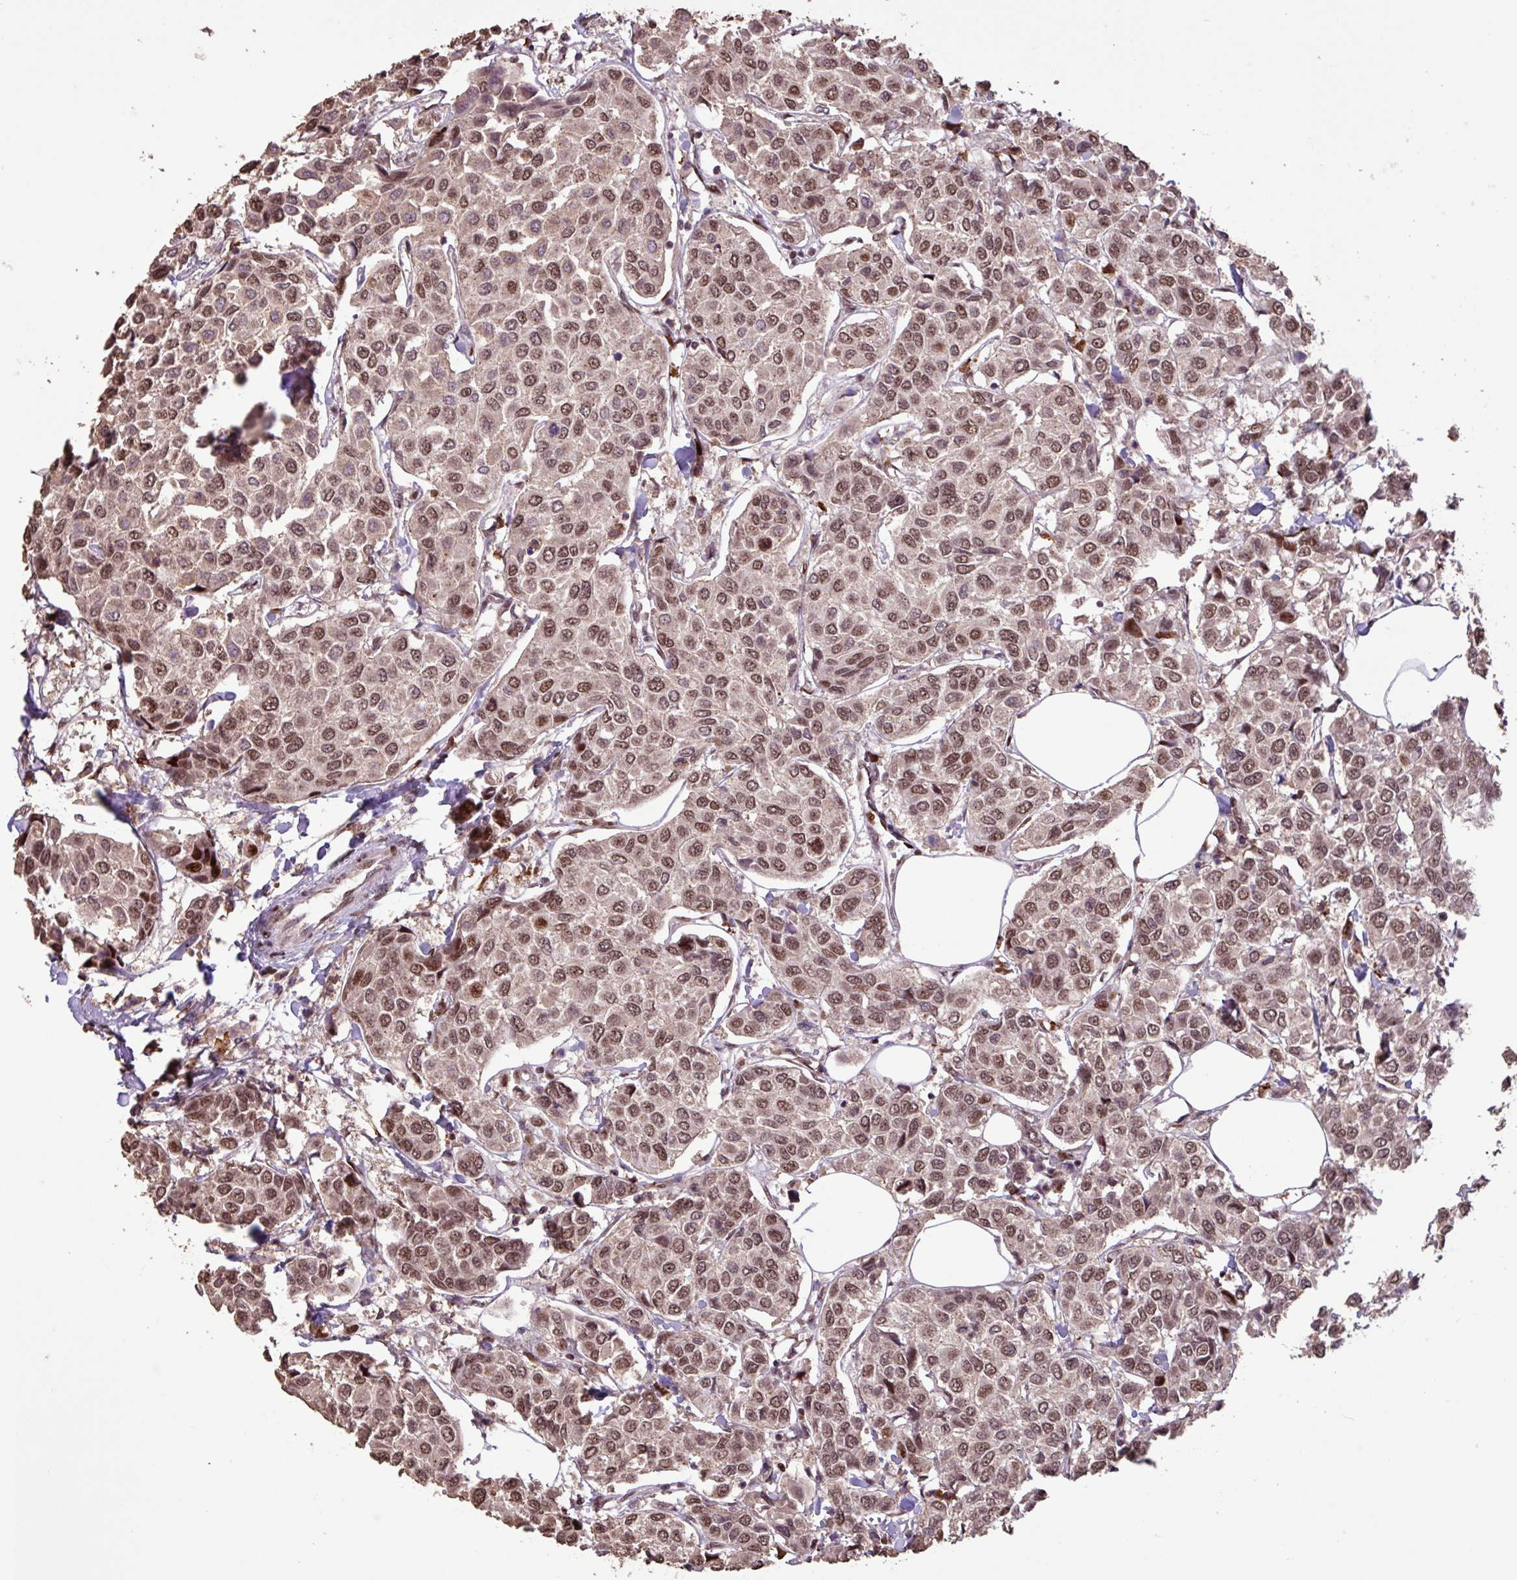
{"staining": {"intensity": "moderate", "quantity": ">75%", "location": "nuclear"}, "tissue": "breast cancer", "cell_type": "Tumor cells", "image_type": "cancer", "snomed": [{"axis": "morphology", "description": "Duct carcinoma"}, {"axis": "topography", "description": "Breast"}], "caption": "Immunohistochemistry (IHC) histopathology image of breast intraductal carcinoma stained for a protein (brown), which demonstrates medium levels of moderate nuclear positivity in approximately >75% of tumor cells.", "gene": "ZNF709", "patient": {"sex": "female", "age": 55}}